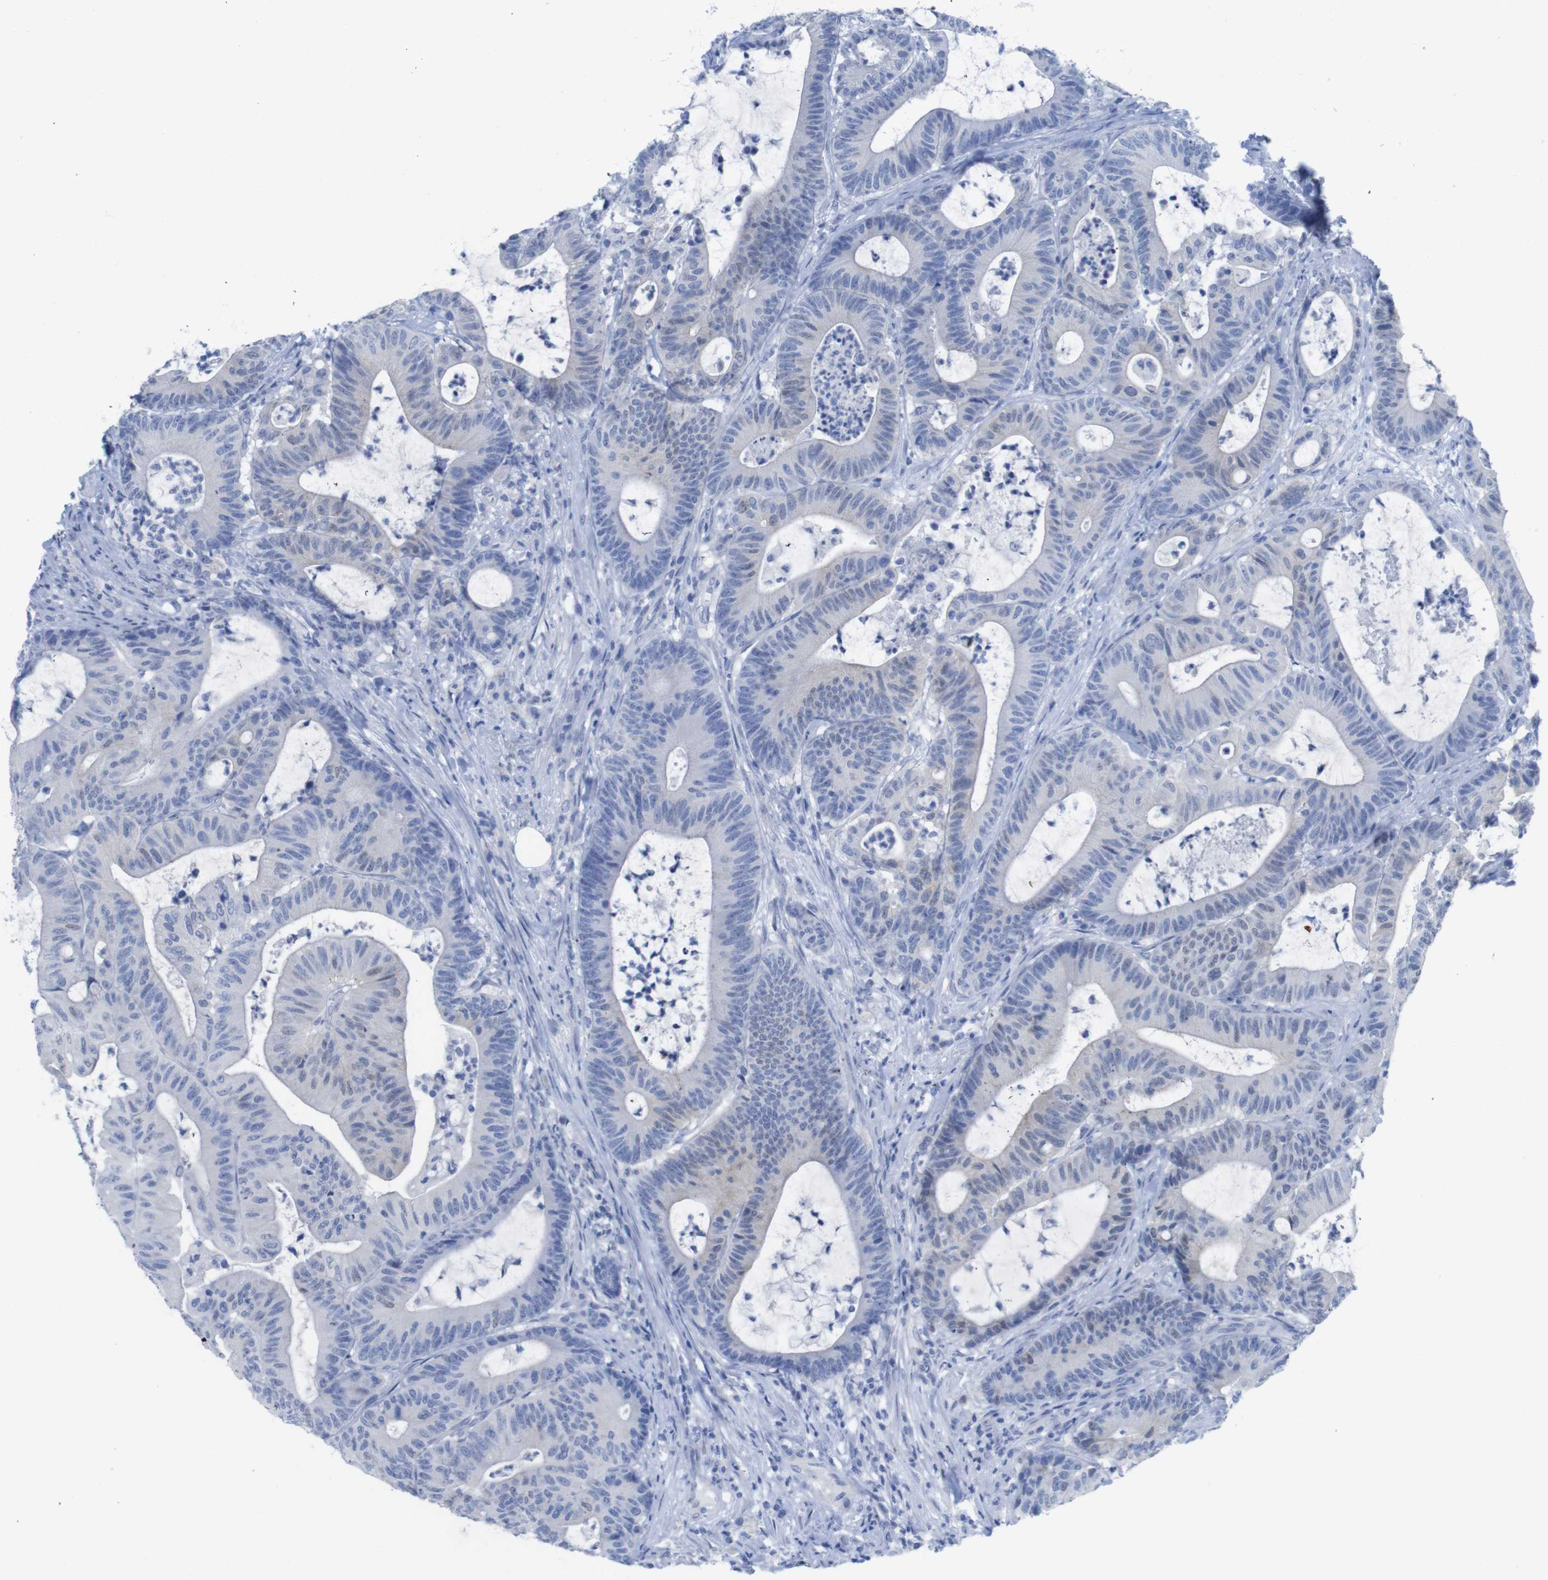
{"staining": {"intensity": "weak", "quantity": "<25%", "location": "cytoplasmic/membranous"}, "tissue": "colorectal cancer", "cell_type": "Tumor cells", "image_type": "cancer", "snomed": [{"axis": "morphology", "description": "Adenocarcinoma, NOS"}, {"axis": "topography", "description": "Colon"}], "caption": "The immunohistochemistry (IHC) micrograph has no significant expression in tumor cells of adenocarcinoma (colorectal) tissue. The staining is performed using DAB brown chromogen with nuclei counter-stained in using hematoxylin.", "gene": "PNMA1", "patient": {"sex": "female", "age": 84}}